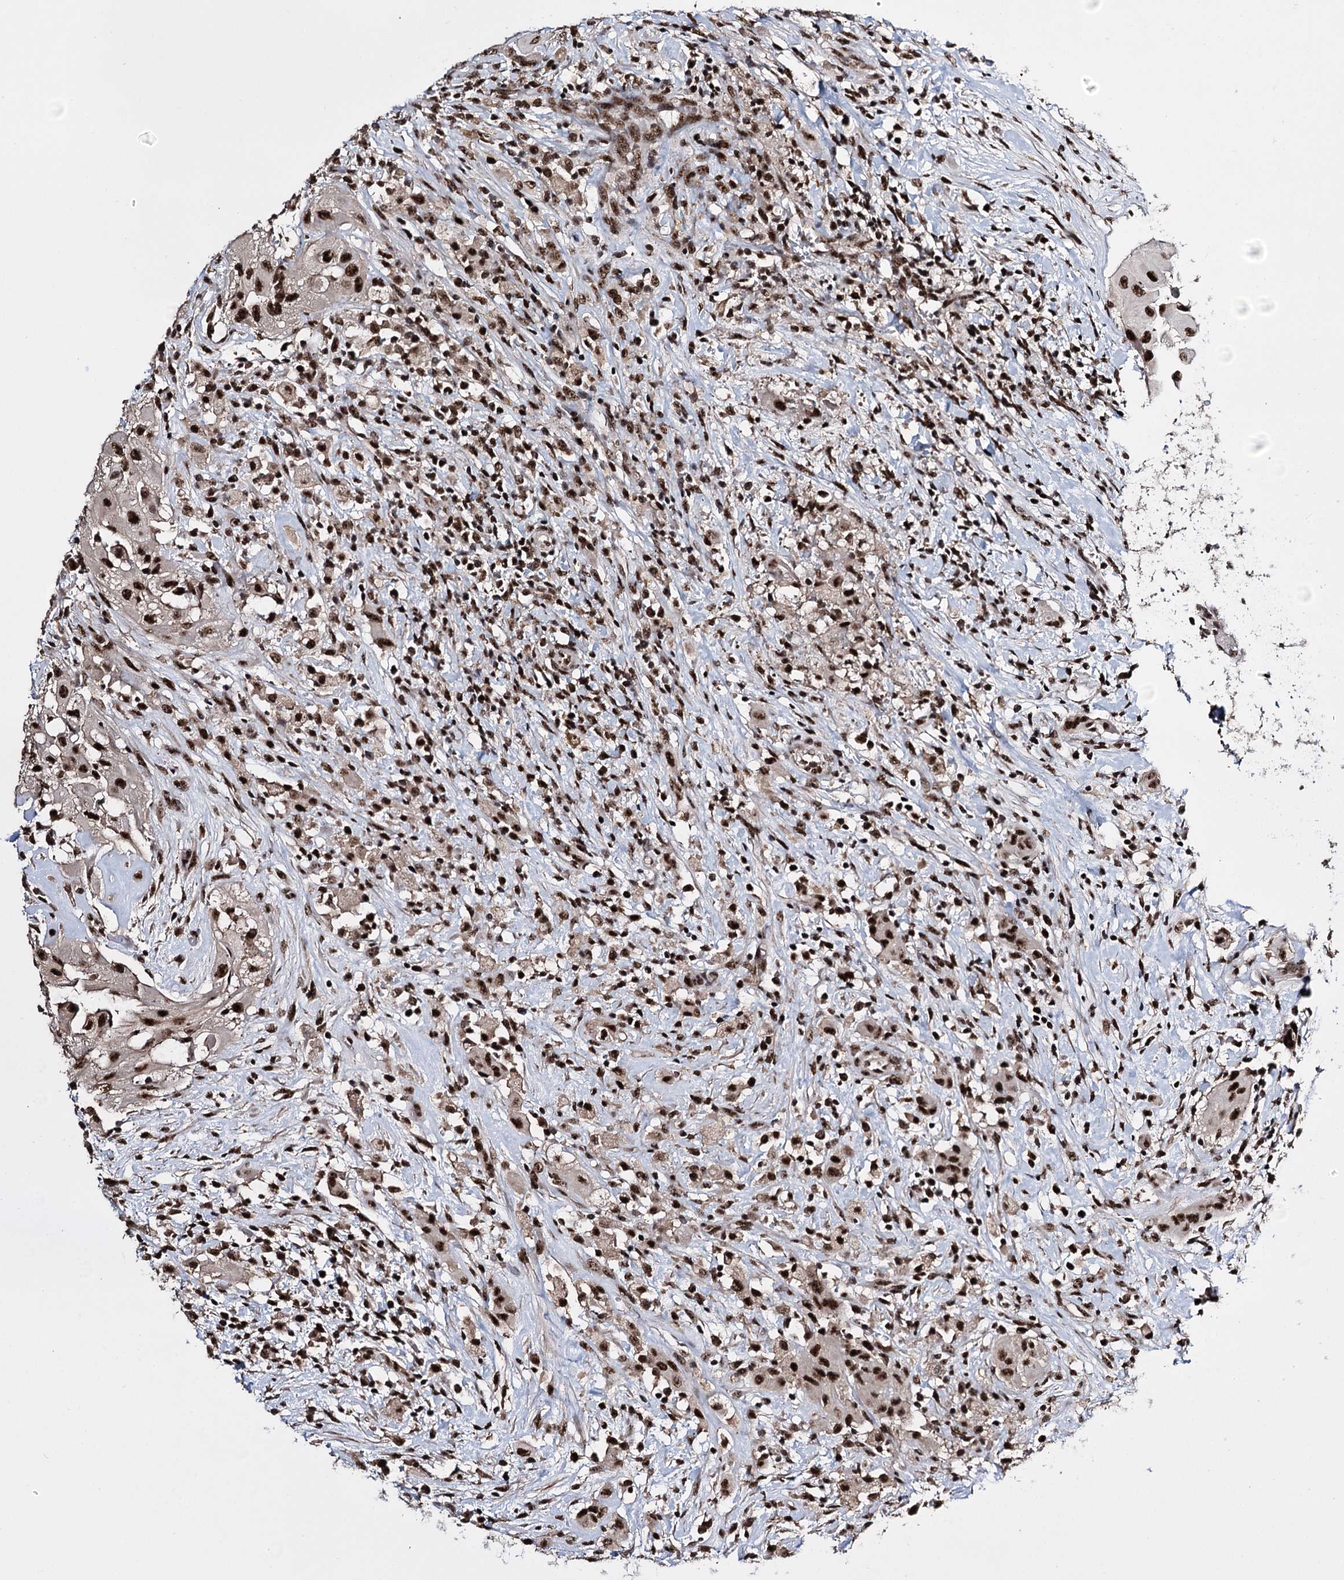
{"staining": {"intensity": "strong", "quantity": ">75%", "location": "nuclear"}, "tissue": "thyroid cancer", "cell_type": "Tumor cells", "image_type": "cancer", "snomed": [{"axis": "morphology", "description": "Papillary adenocarcinoma, NOS"}, {"axis": "topography", "description": "Thyroid gland"}], "caption": "Tumor cells show strong nuclear positivity in approximately >75% of cells in thyroid papillary adenocarcinoma.", "gene": "PRPF40A", "patient": {"sex": "female", "age": 59}}